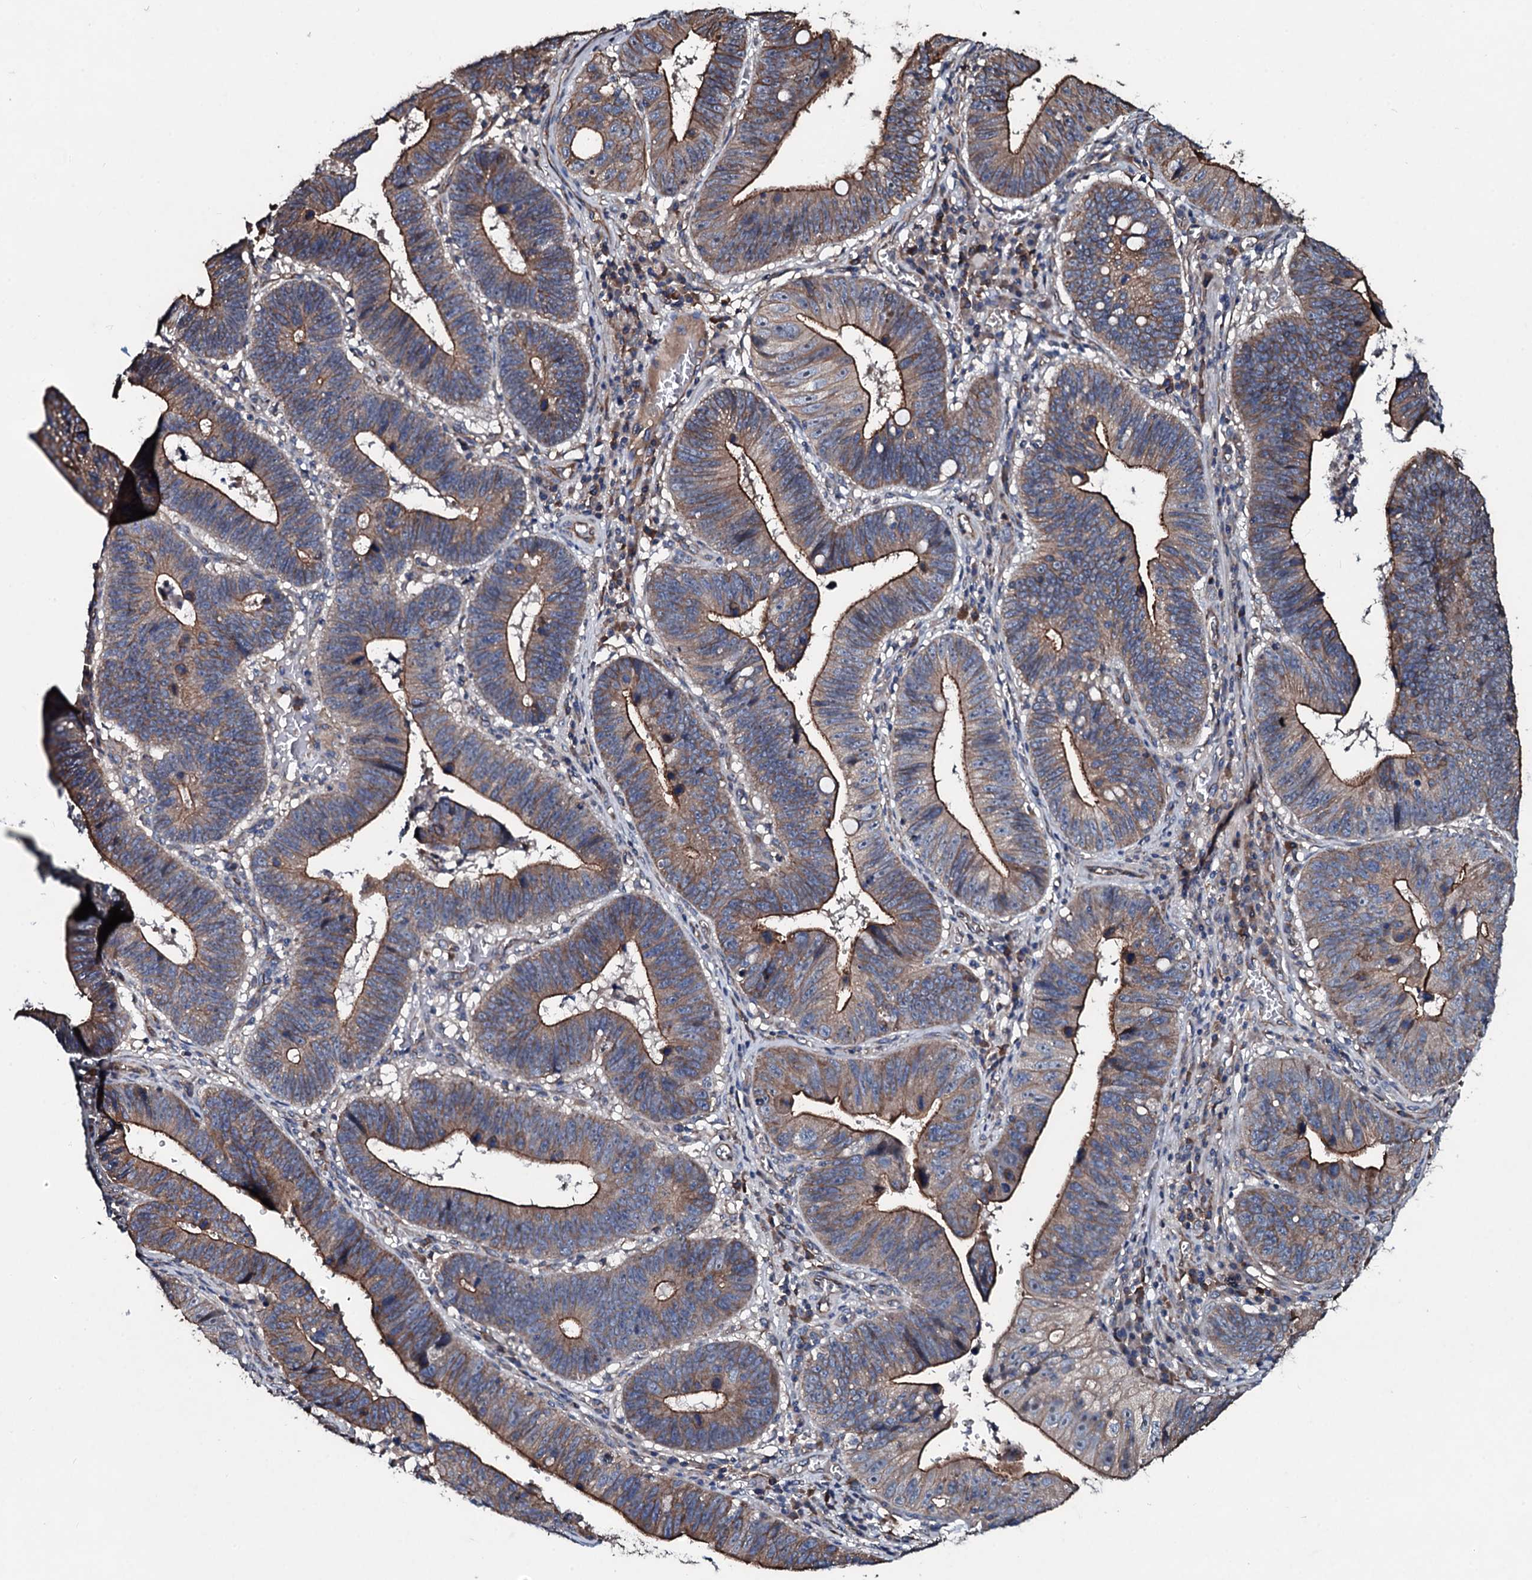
{"staining": {"intensity": "strong", "quantity": ">75%", "location": "cytoplasmic/membranous"}, "tissue": "stomach cancer", "cell_type": "Tumor cells", "image_type": "cancer", "snomed": [{"axis": "morphology", "description": "Adenocarcinoma, NOS"}, {"axis": "topography", "description": "Stomach"}], "caption": "Immunohistochemical staining of human stomach cancer (adenocarcinoma) reveals high levels of strong cytoplasmic/membranous protein expression in about >75% of tumor cells.", "gene": "DMAC2", "patient": {"sex": "male", "age": 59}}